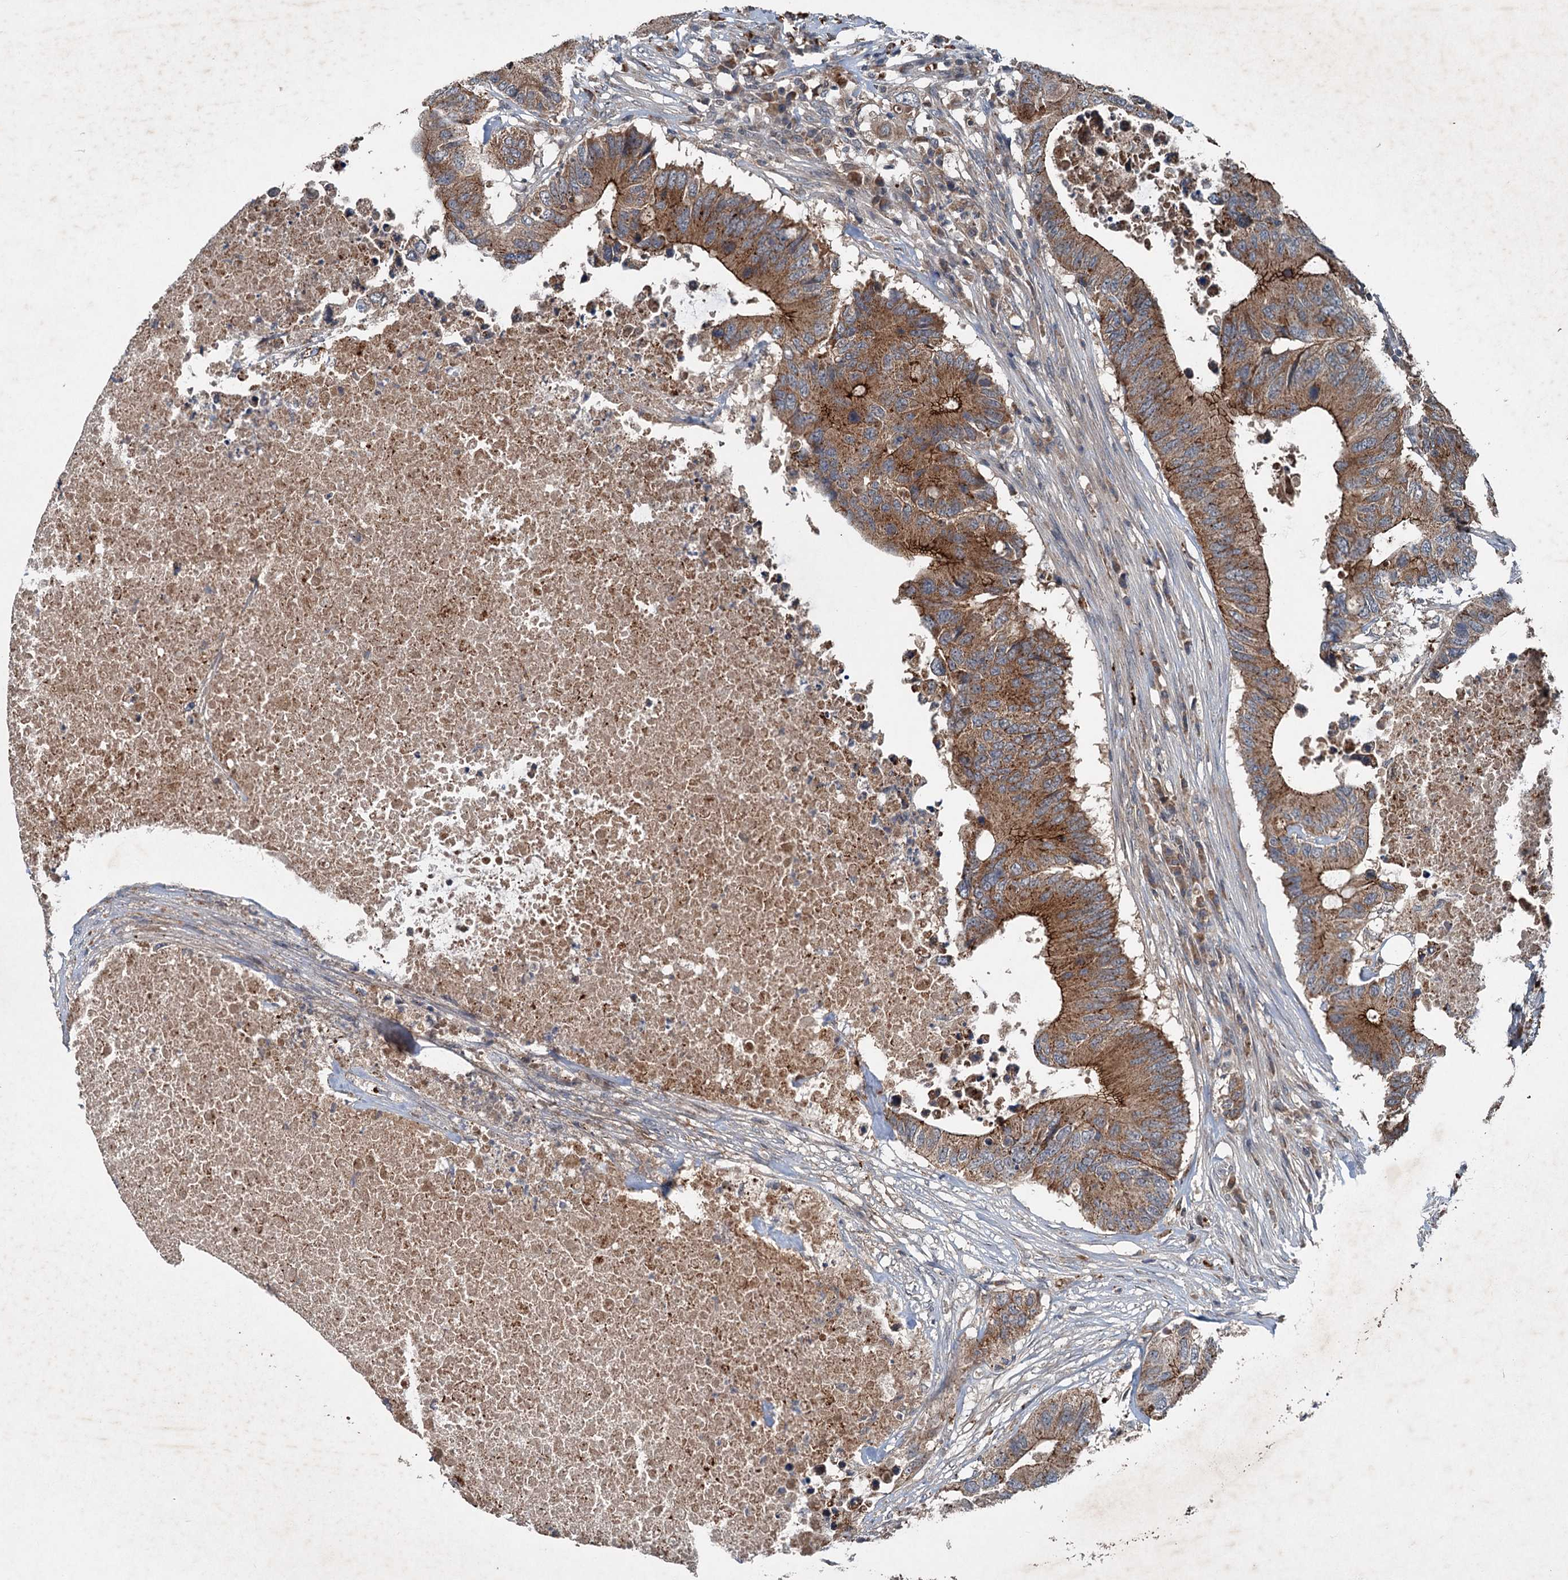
{"staining": {"intensity": "moderate", "quantity": ">75%", "location": "cytoplasmic/membranous"}, "tissue": "colorectal cancer", "cell_type": "Tumor cells", "image_type": "cancer", "snomed": [{"axis": "morphology", "description": "Adenocarcinoma, NOS"}, {"axis": "topography", "description": "Colon"}], "caption": "An image of adenocarcinoma (colorectal) stained for a protein shows moderate cytoplasmic/membranous brown staining in tumor cells.", "gene": "N4BP2L2", "patient": {"sex": "male", "age": 71}}